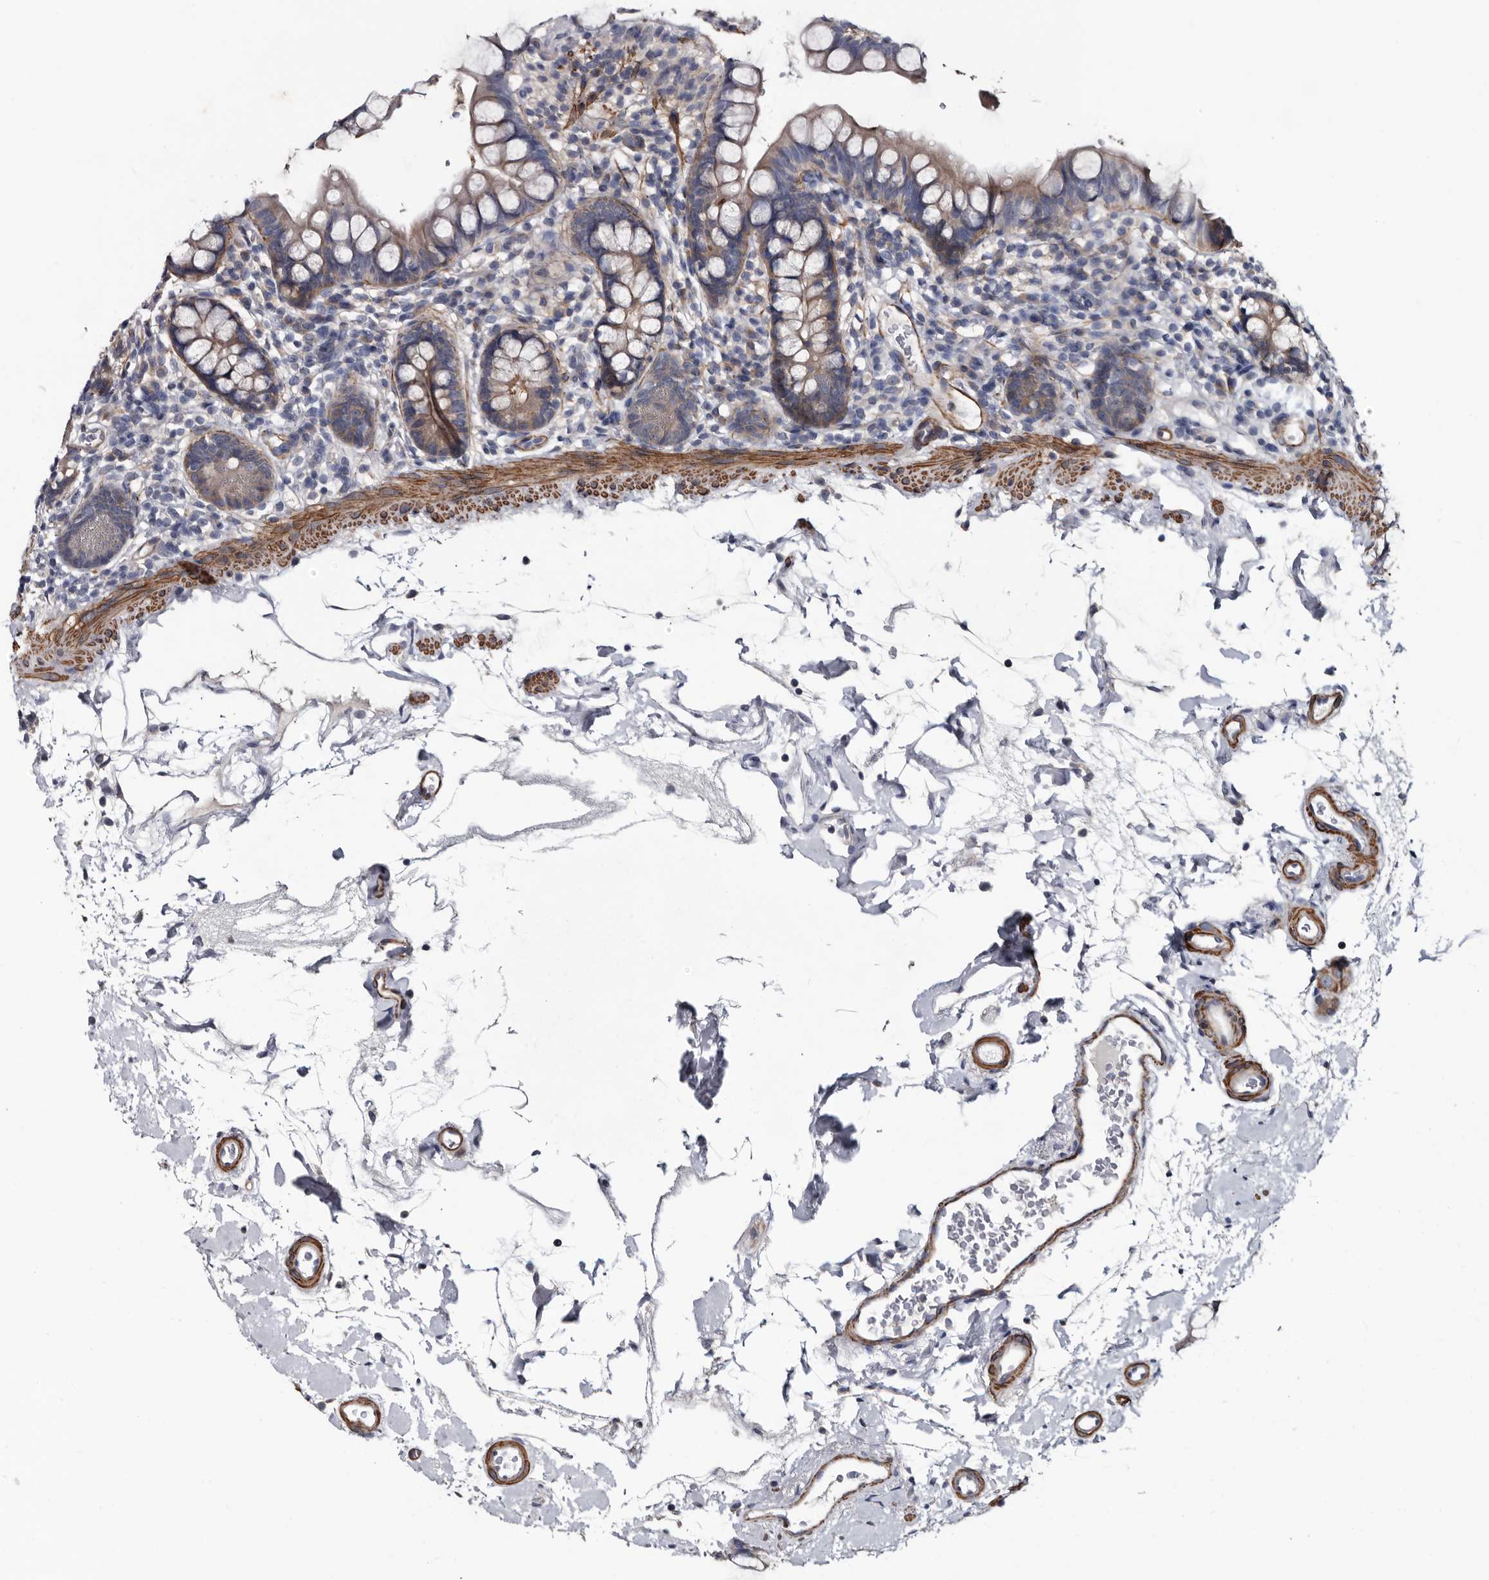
{"staining": {"intensity": "weak", "quantity": "<25%", "location": "cytoplasmic/membranous"}, "tissue": "small intestine", "cell_type": "Glandular cells", "image_type": "normal", "snomed": [{"axis": "morphology", "description": "Normal tissue, NOS"}, {"axis": "topography", "description": "Small intestine"}], "caption": "DAB immunohistochemical staining of normal human small intestine reveals no significant expression in glandular cells. Brightfield microscopy of IHC stained with DAB (3,3'-diaminobenzidine) (brown) and hematoxylin (blue), captured at high magnification.", "gene": "IARS1", "patient": {"sex": "female", "age": 84}}